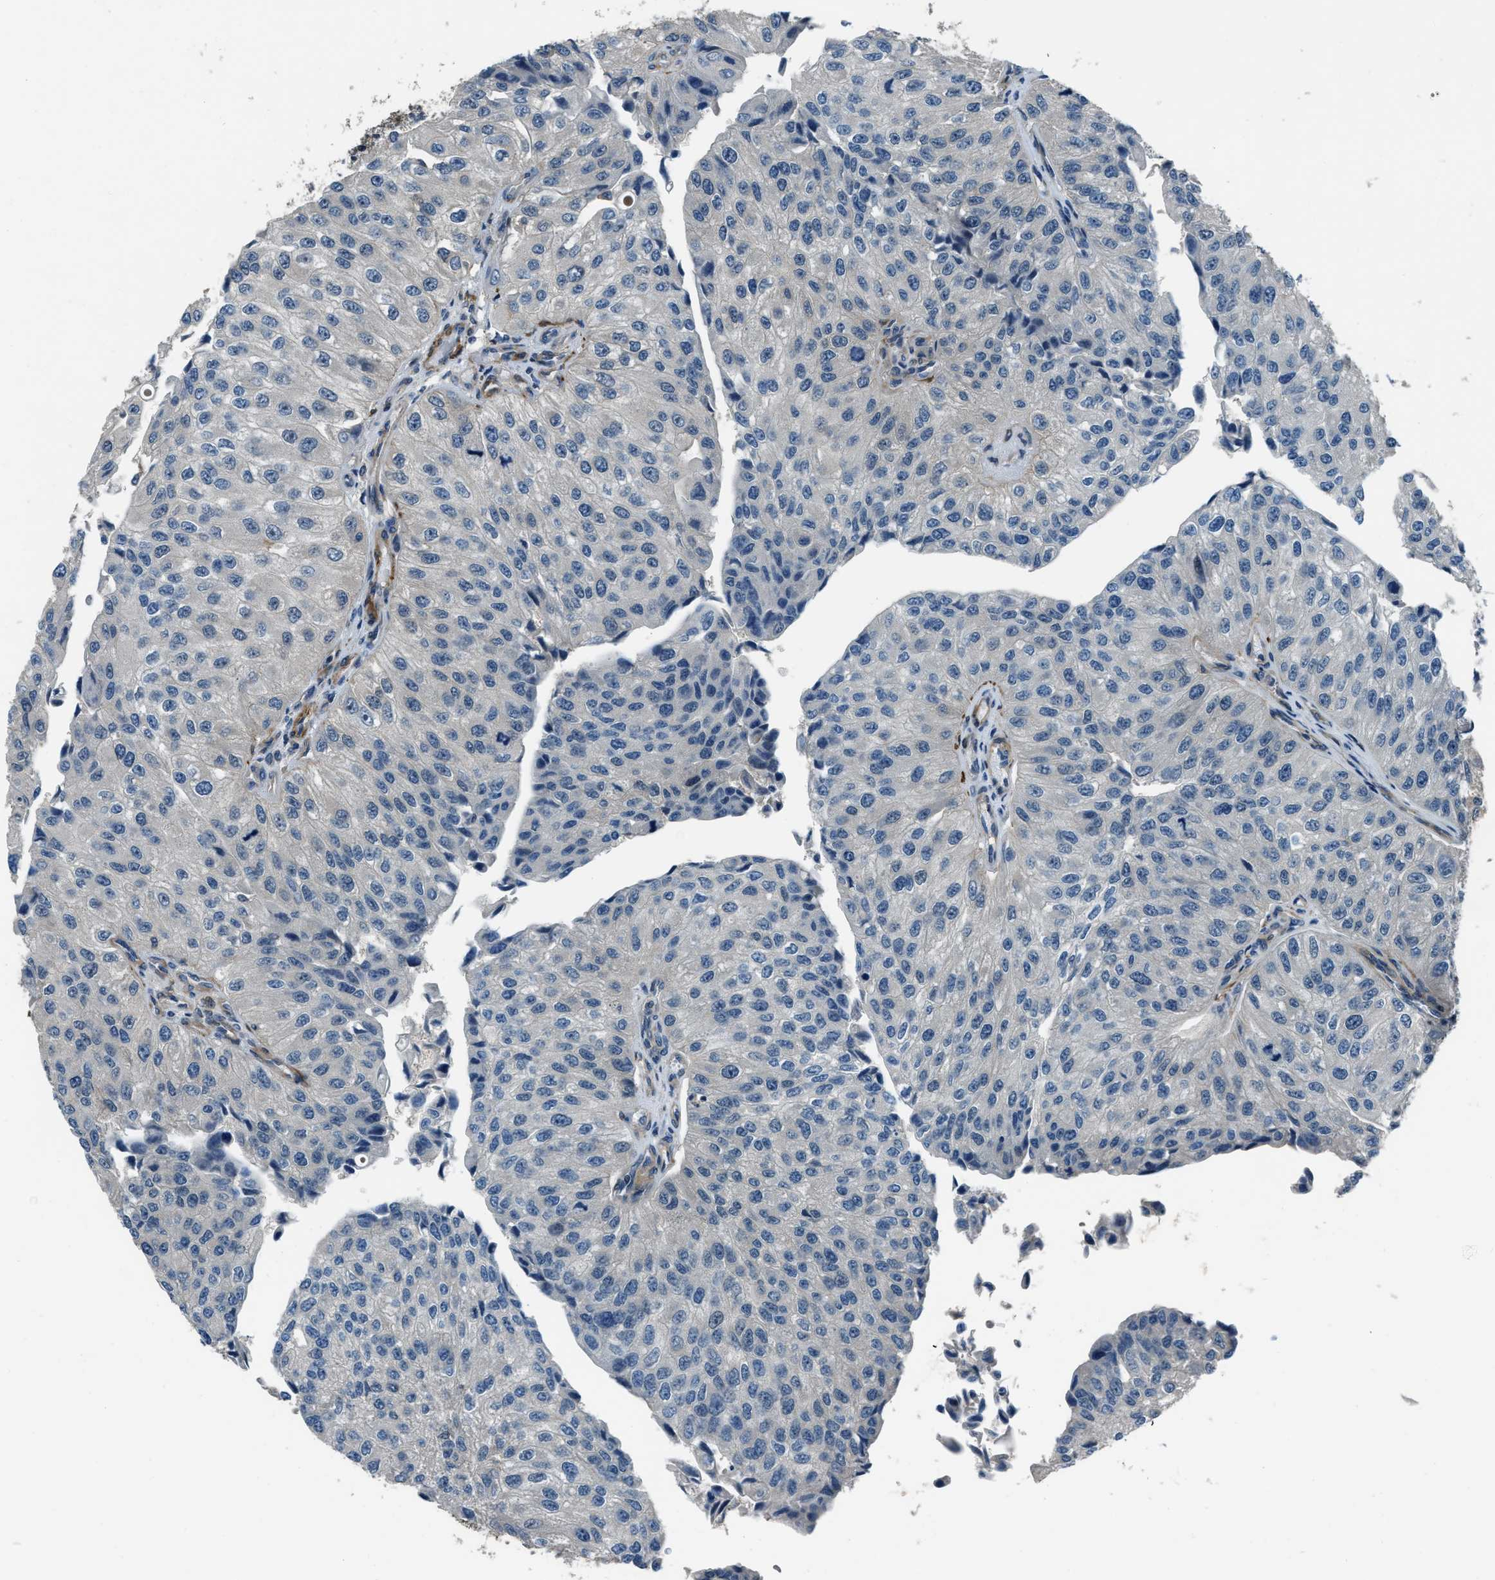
{"staining": {"intensity": "negative", "quantity": "none", "location": "none"}, "tissue": "urothelial cancer", "cell_type": "Tumor cells", "image_type": "cancer", "snomed": [{"axis": "morphology", "description": "Urothelial carcinoma, High grade"}, {"axis": "topography", "description": "Kidney"}, {"axis": "topography", "description": "Urinary bladder"}], "caption": "Immunohistochemistry (IHC) photomicrograph of urothelial carcinoma (high-grade) stained for a protein (brown), which shows no staining in tumor cells. The staining was performed using DAB (3,3'-diaminobenzidine) to visualize the protein expression in brown, while the nuclei were stained in blue with hematoxylin (Magnification: 20x).", "gene": "NUDCD3", "patient": {"sex": "male", "age": 77}}